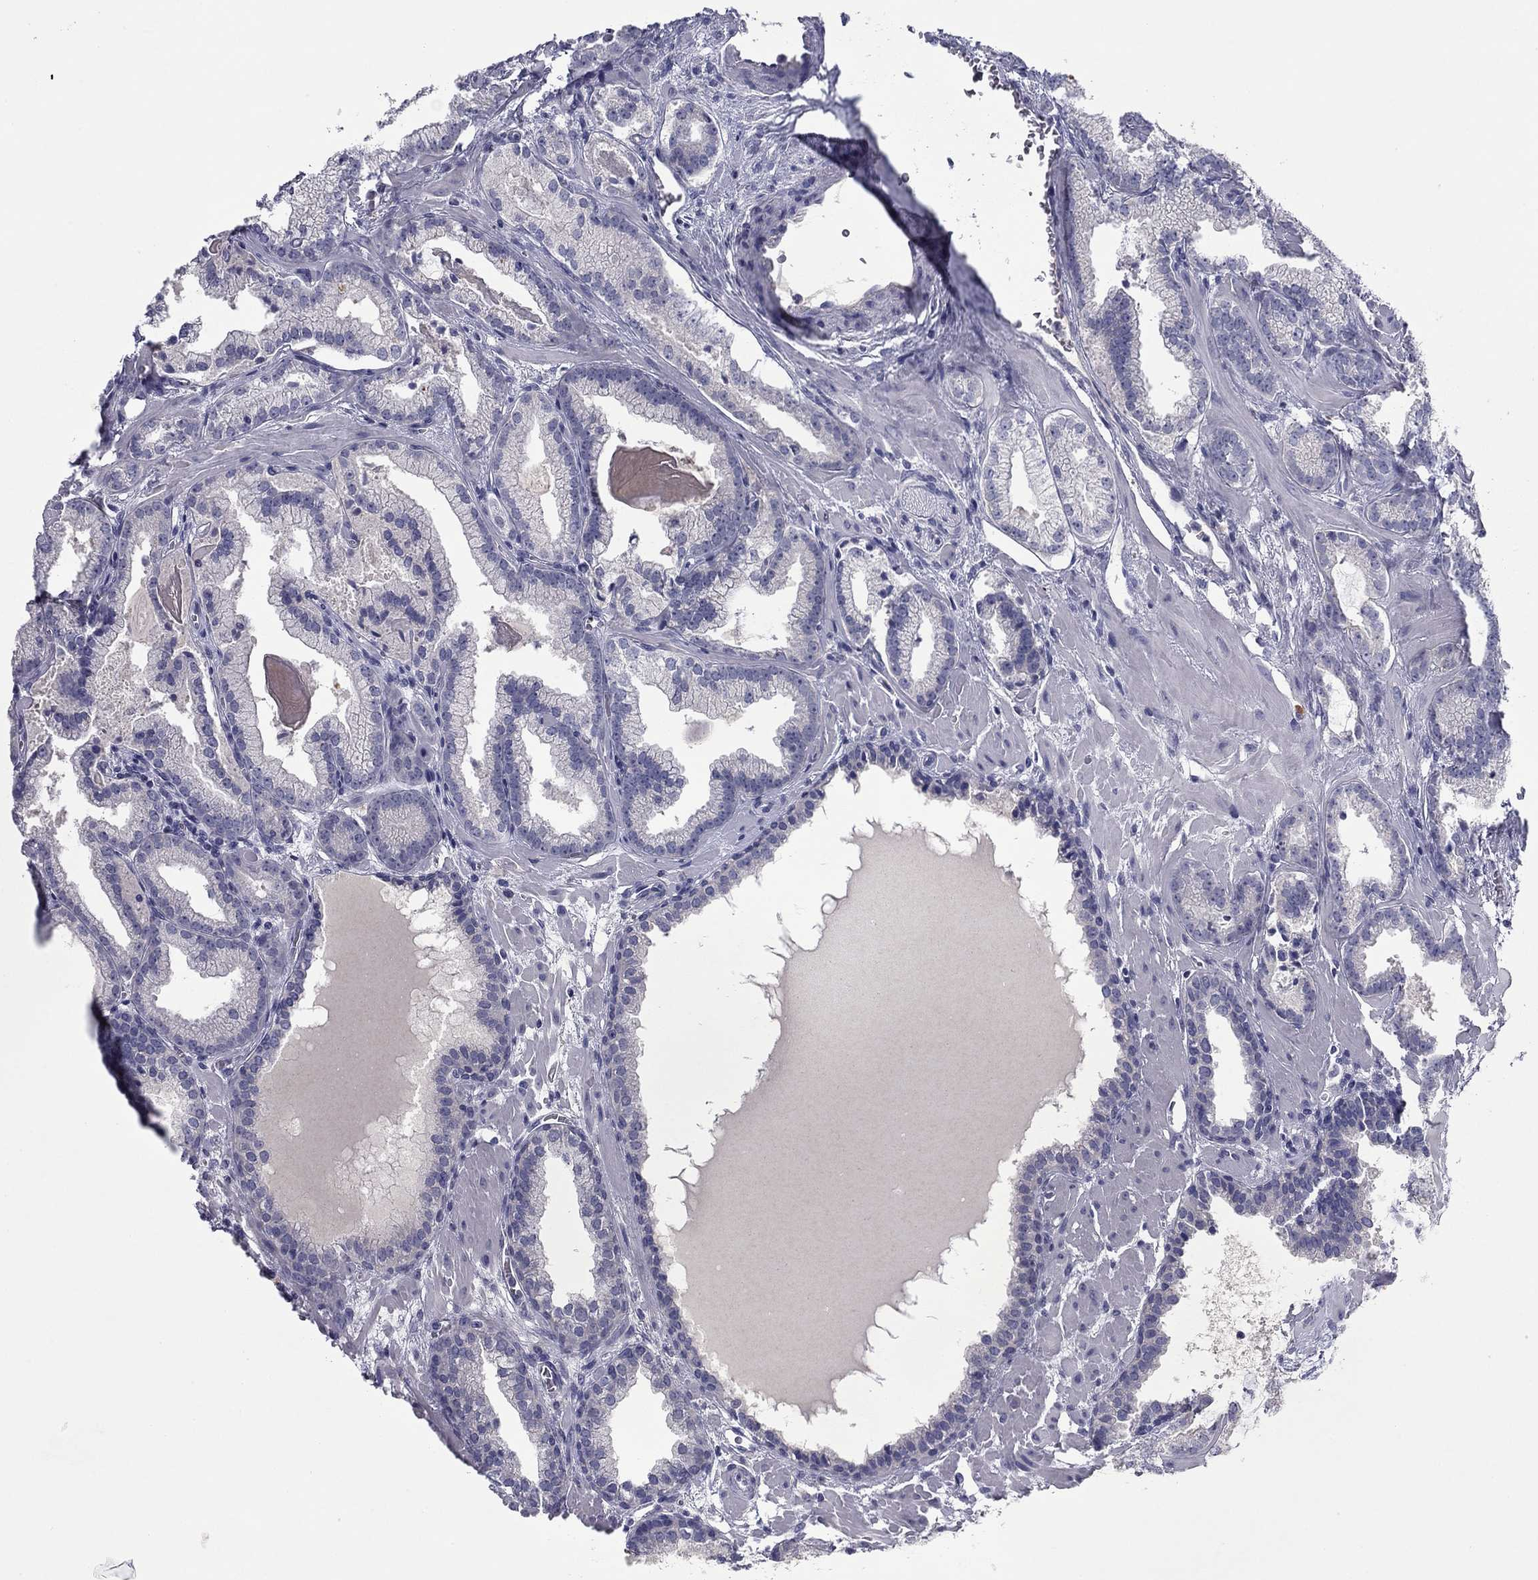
{"staining": {"intensity": "negative", "quantity": "none", "location": "none"}, "tissue": "prostate cancer", "cell_type": "Tumor cells", "image_type": "cancer", "snomed": [{"axis": "morphology", "description": "Adenocarcinoma, Low grade"}, {"axis": "topography", "description": "Prostate"}], "caption": "Photomicrograph shows no protein positivity in tumor cells of adenocarcinoma (low-grade) (prostate) tissue. (DAB immunohistochemistry, high magnification).", "gene": "CNTNAP4", "patient": {"sex": "male", "age": 68}}